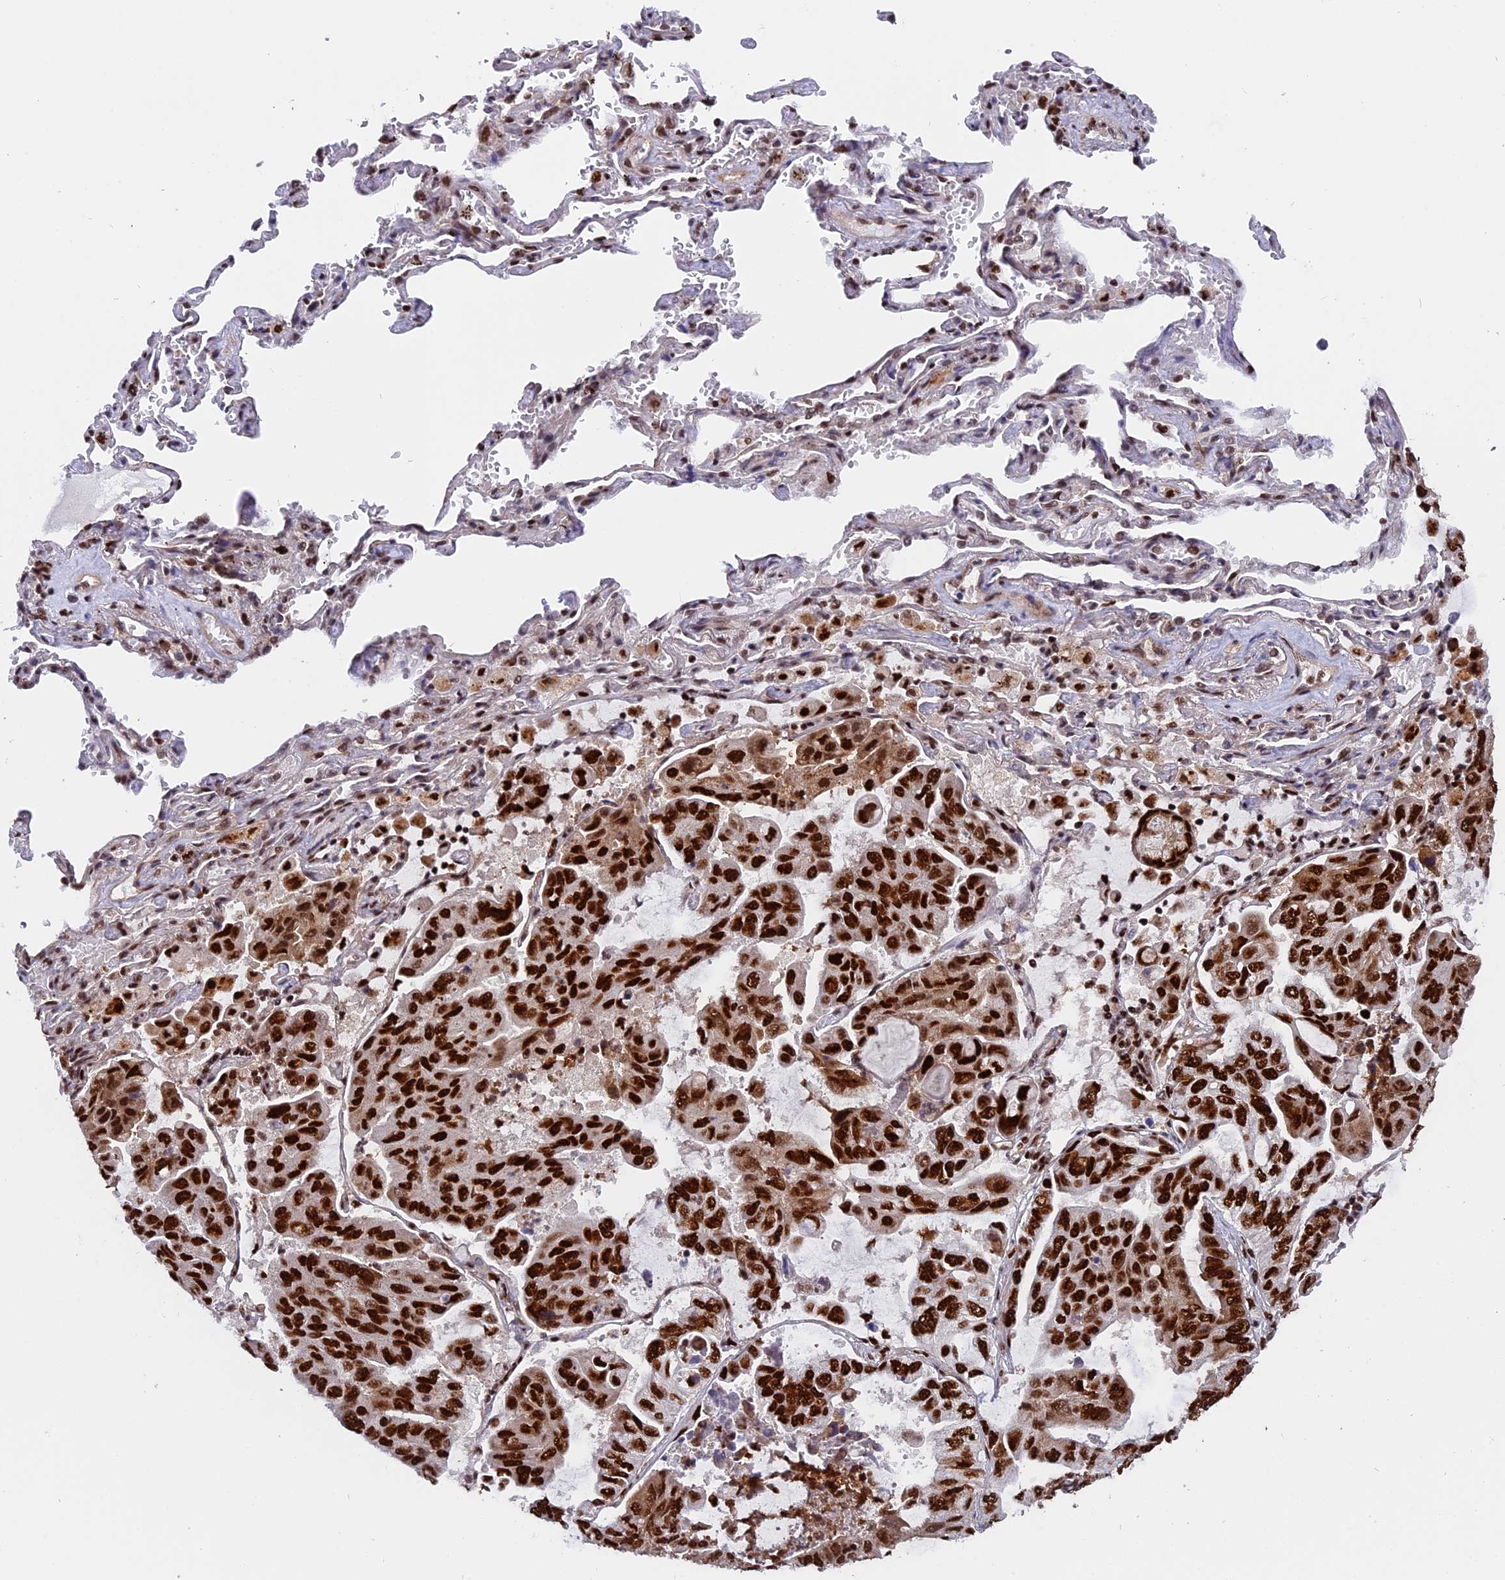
{"staining": {"intensity": "strong", "quantity": ">75%", "location": "nuclear"}, "tissue": "lung cancer", "cell_type": "Tumor cells", "image_type": "cancer", "snomed": [{"axis": "morphology", "description": "Adenocarcinoma, NOS"}, {"axis": "topography", "description": "Lung"}], "caption": "The micrograph exhibits staining of adenocarcinoma (lung), revealing strong nuclear protein positivity (brown color) within tumor cells.", "gene": "RAMAC", "patient": {"sex": "male", "age": 64}}